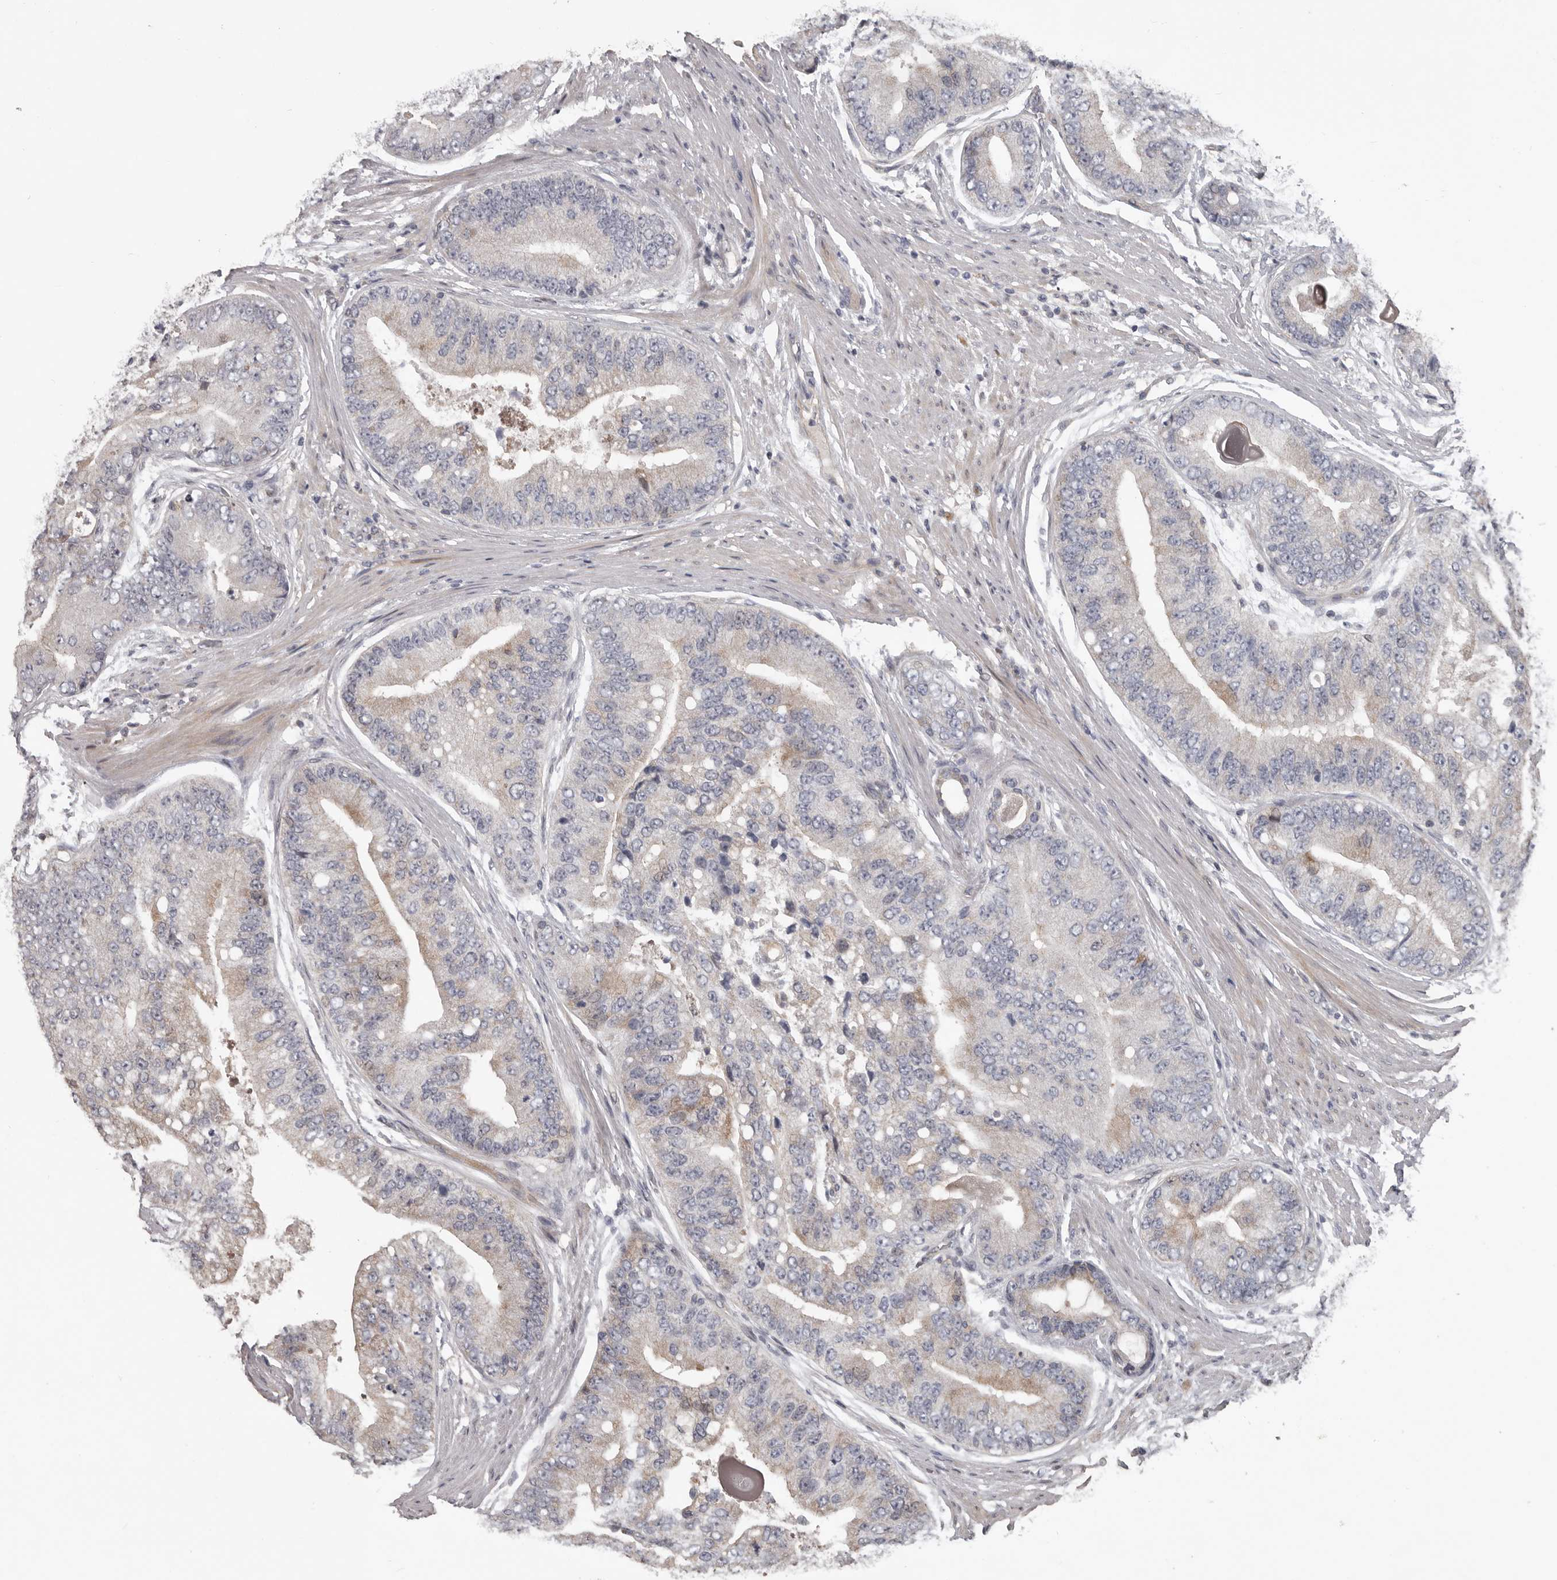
{"staining": {"intensity": "weak", "quantity": "<25%", "location": "cytoplasmic/membranous"}, "tissue": "prostate cancer", "cell_type": "Tumor cells", "image_type": "cancer", "snomed": [{"axis": "morphology", "description": "Adenocarcinoma, High grade"}, {"axis": "topography", "description": "Prostate"}], "caption": "A photomicrograph of human prostate cancer (adenocarcinoma (high-grade)) is negative for staining in tumor cells. (Immunohistochemistry, brightfield microscopy, high magnification).", "gene": "RNF217", "patient": {"sex": "male", "age": 70}}